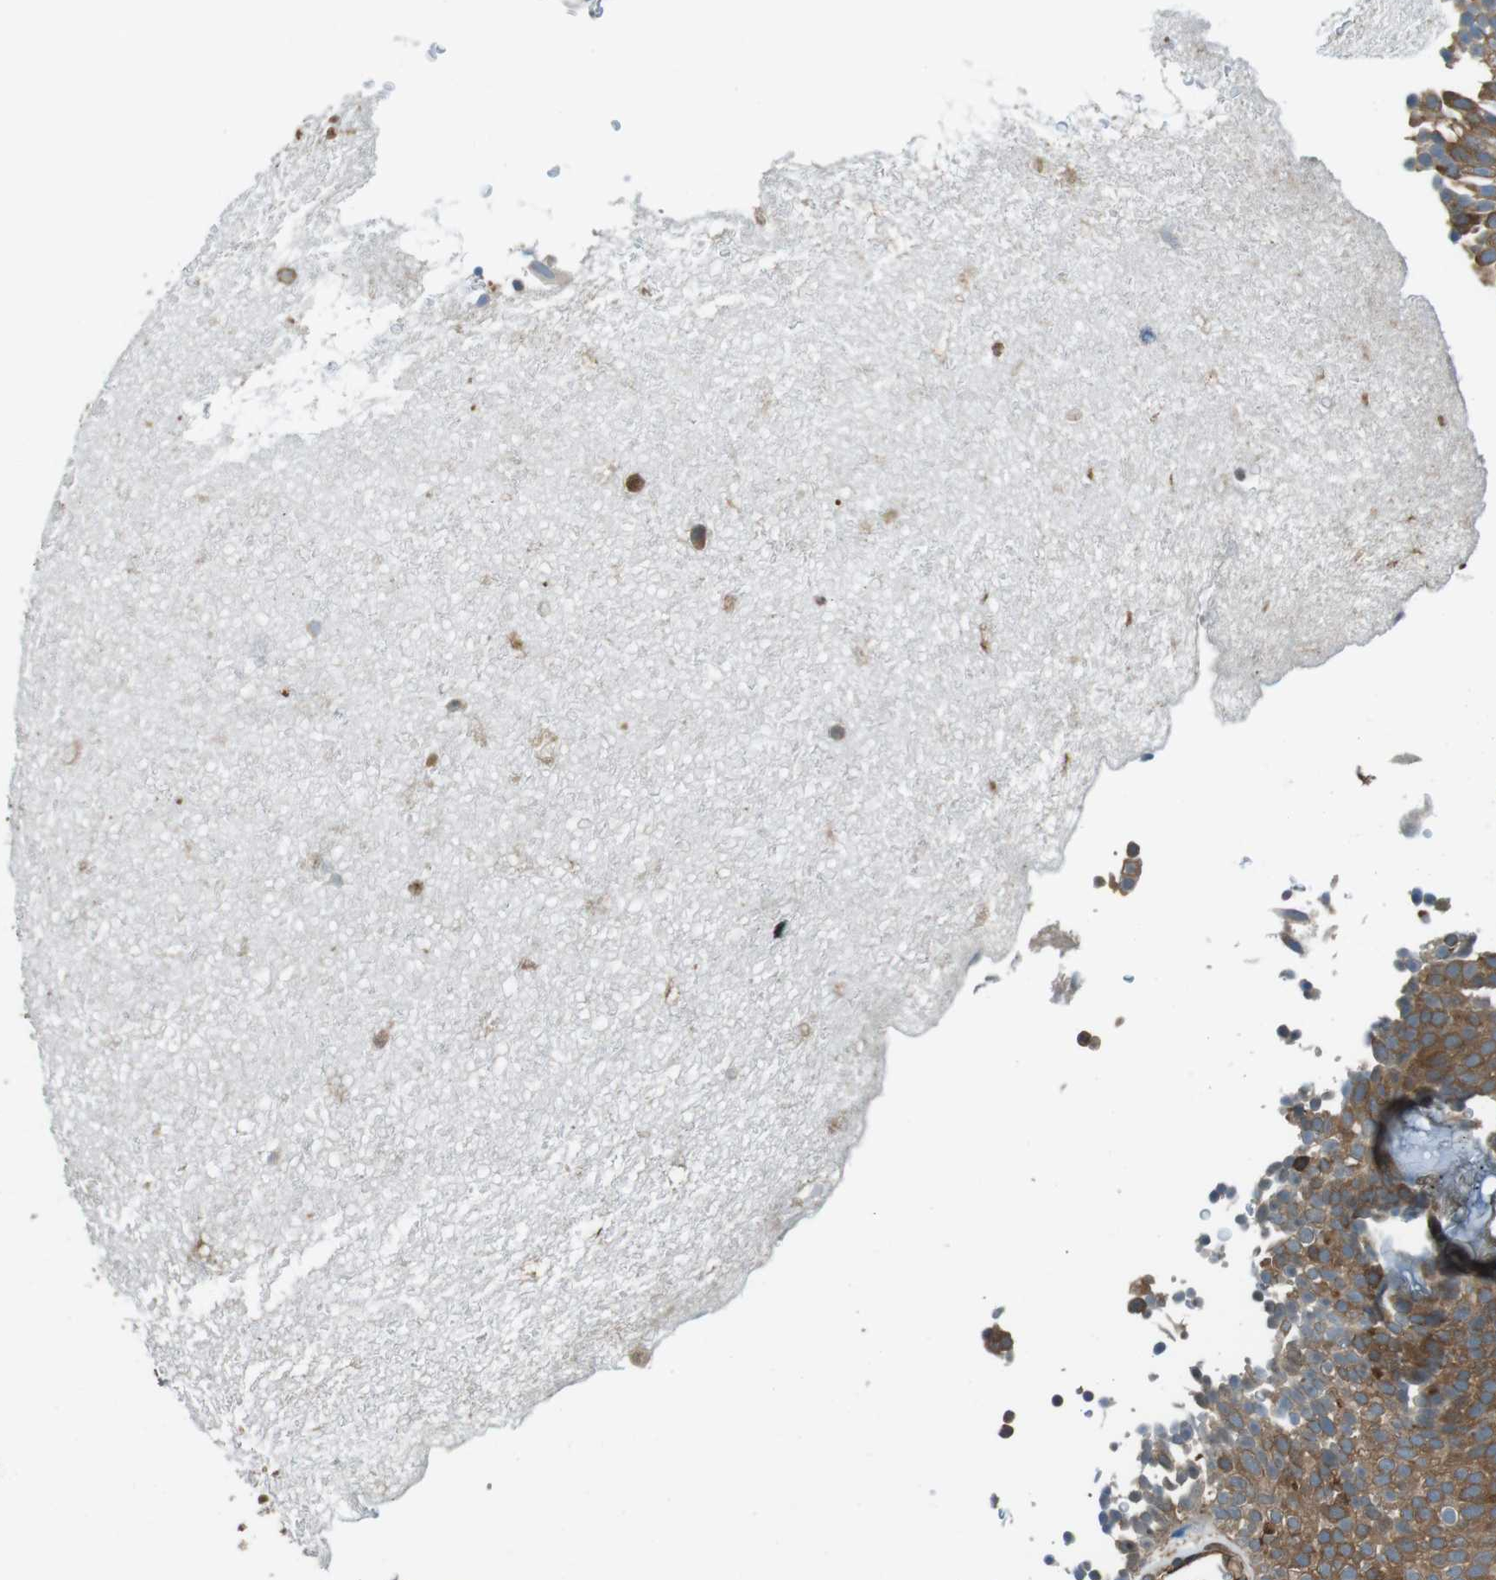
{"staining": {"intensity": "moderate", "quantity": ">75%", "location": "cytoplasmic/membranous"}, "tissue": "urothelial cancer", "cell_type": "Tumor cells", "image_type": "cancer", "snomed": [{"axis": "morphology", "description": "Urothelial carcinoma, Low grade"}, {"axis": "topography", "description": "Urinary bladder"}], "caption": "An image of urothelial cancer stained for a protein shows moderate cytoplasmic/membranous brown staining in tumor cells.", "gene": "PA2G4", "patient": {"sex": "male", "age": 78}}